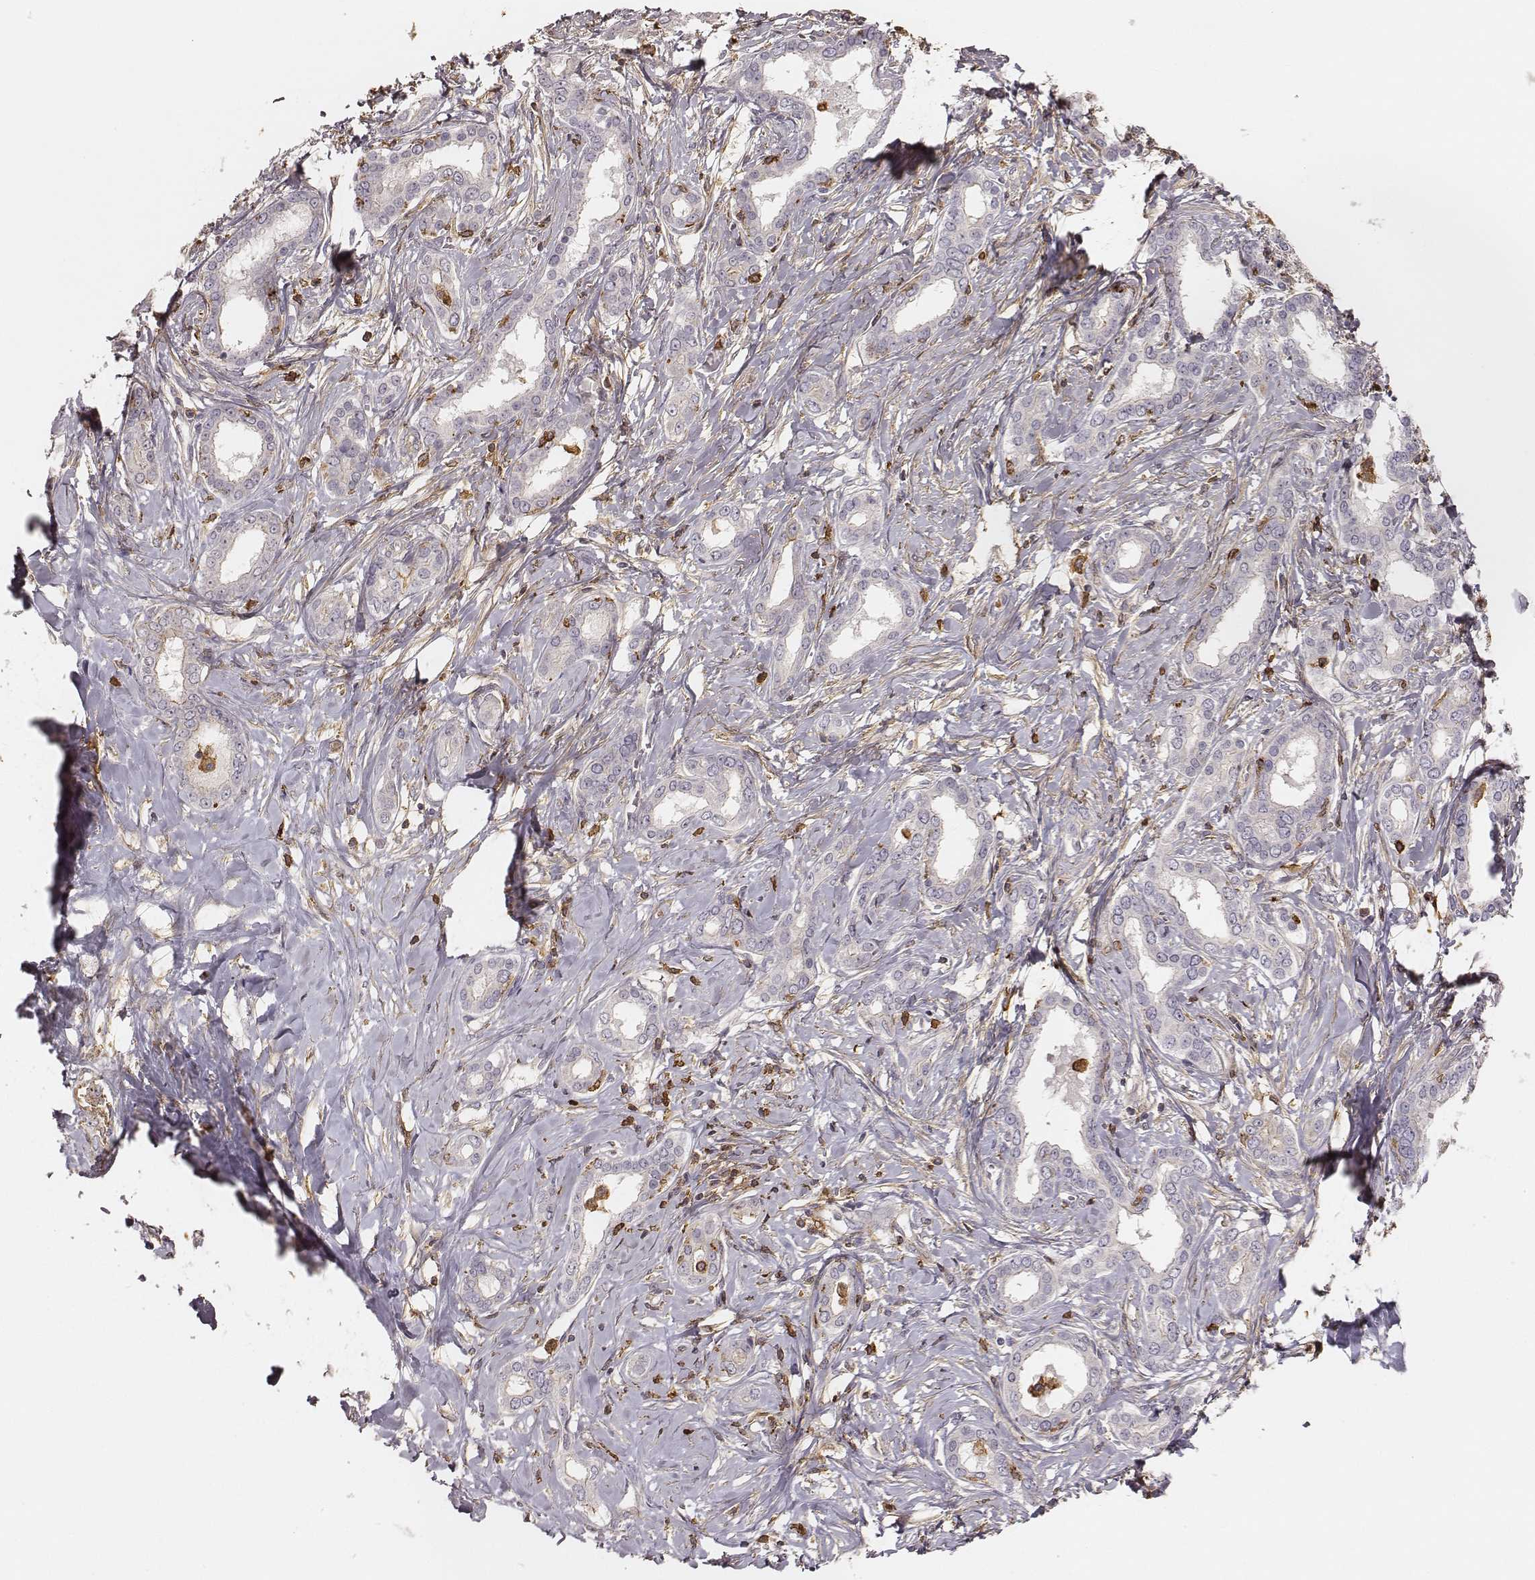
{"staining": {"intensity": "negative", "quantity": "none", "location": "none"}, "tissue": "liver cancer", "cell_type": "Tumor cells", "image_type": "cancer", "snomed": [{"axis": "morphology", "description": "Cholangiocarcinoma"}, {"axis": "topography", "description": "Liver"}], "caption": "Immunohistochemical staining of liver cancer shows no significant expression in tumor cells. (DAB IHC visualized using brightfield microscopy, high magnification).", "gene": "ZYX", "patient": {"sex": "female", "age": 47}}